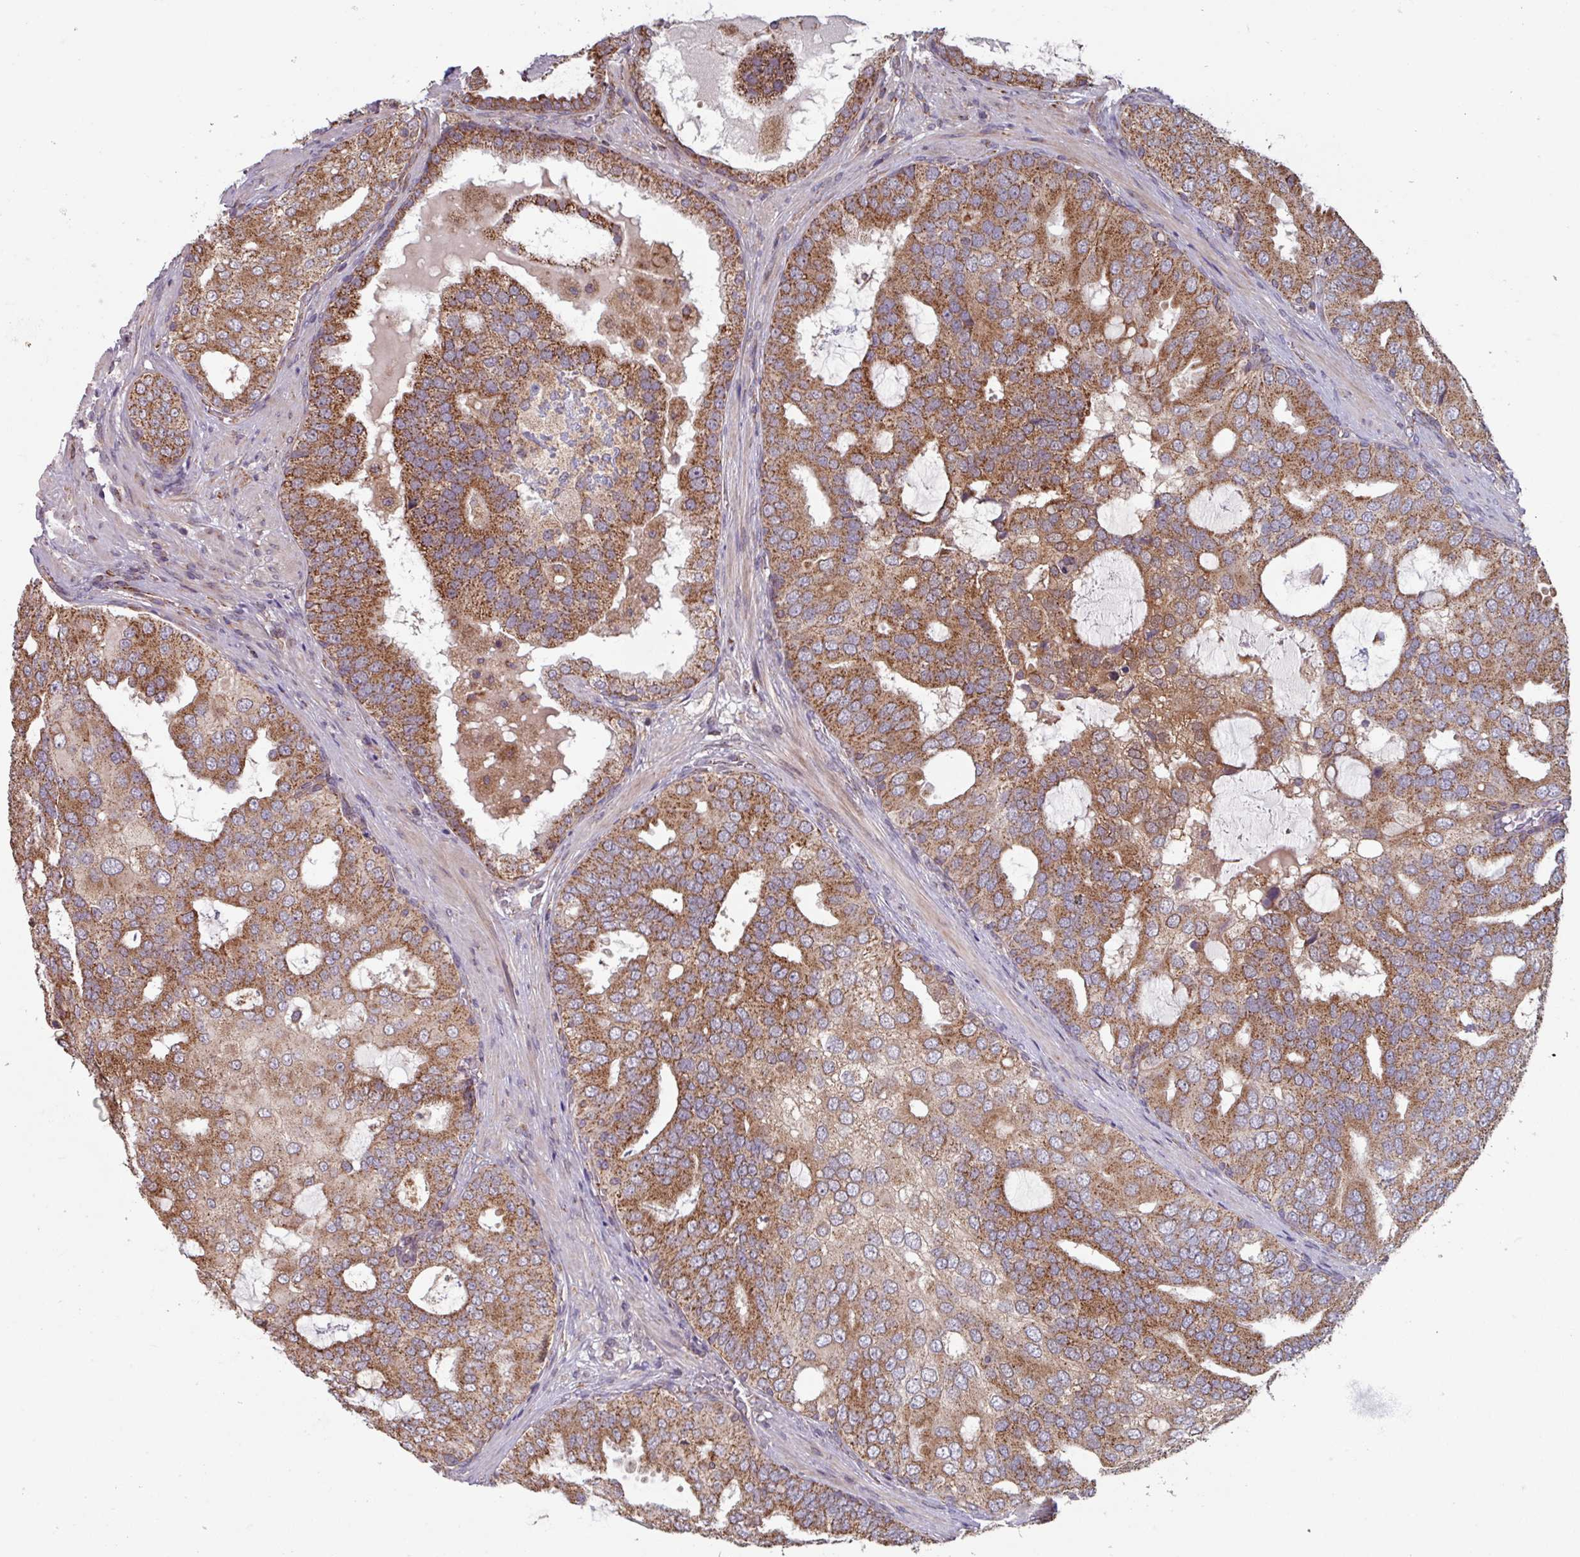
{"staining": {"intensity": "moderate", "quantity": ">75%", "location": "cytoplasmic/membranous"}, "tissue": "prostate cancer", "cell_type": "Tumor cells", "image_type": "cancer", "snomed": [{"axis": "morphology", "description": "Adenocarcinoma, High grade"}, {"axis": "topography", "description": "Prostate"}], "caption": "This is an image of IHC staining of prostate adenocarcinoma (high-grade), which shows moderate positivity in the cytoplasmic/membranous of tumor cells.", "gene": "COX7C", "patient": {"sex": "male", "age": 55}}